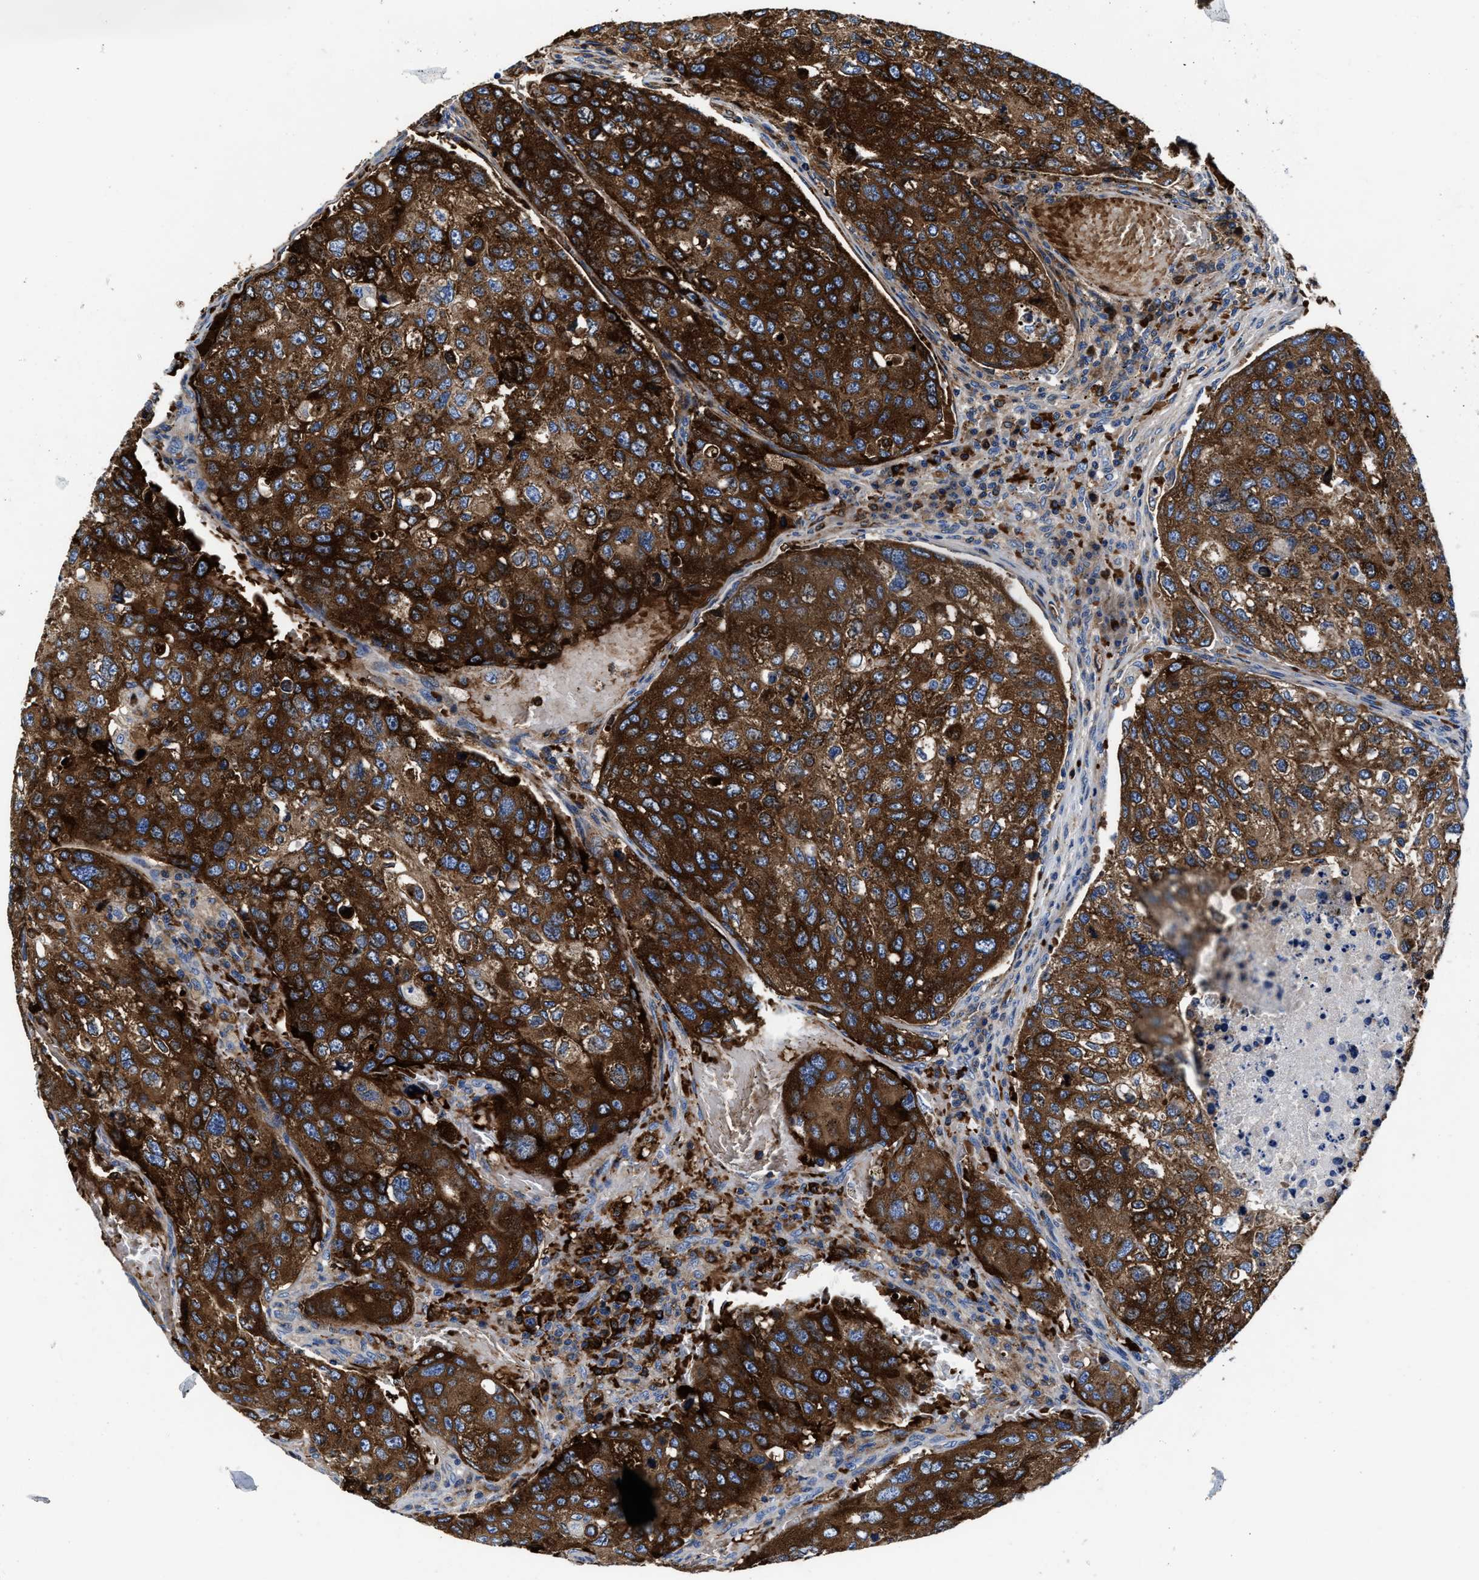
{"staining": {"intensity": "strong", "quantity": ">75%", "location": "cytoplasmic/membranous"}, "tissue": "urothelial cancer", "cell_type": "Tumor cells", "image_type": "cancer", "snomed": [{"axis": "morphology", "description": "Urothelial carcinoma, High grade"}, {"axis": "topography", "description": "Lymph node"}, {"axis": "topography", "description": "Urinary bladder"}], "caption": "Immunohistochemical staining of urothelial cancer reveals high levels of strong cytoplasmic/membranous protein staining in about >75% of tumor cells.", "gene": "PHLPP1", "patient": {"sex": "male", "age": 51}}